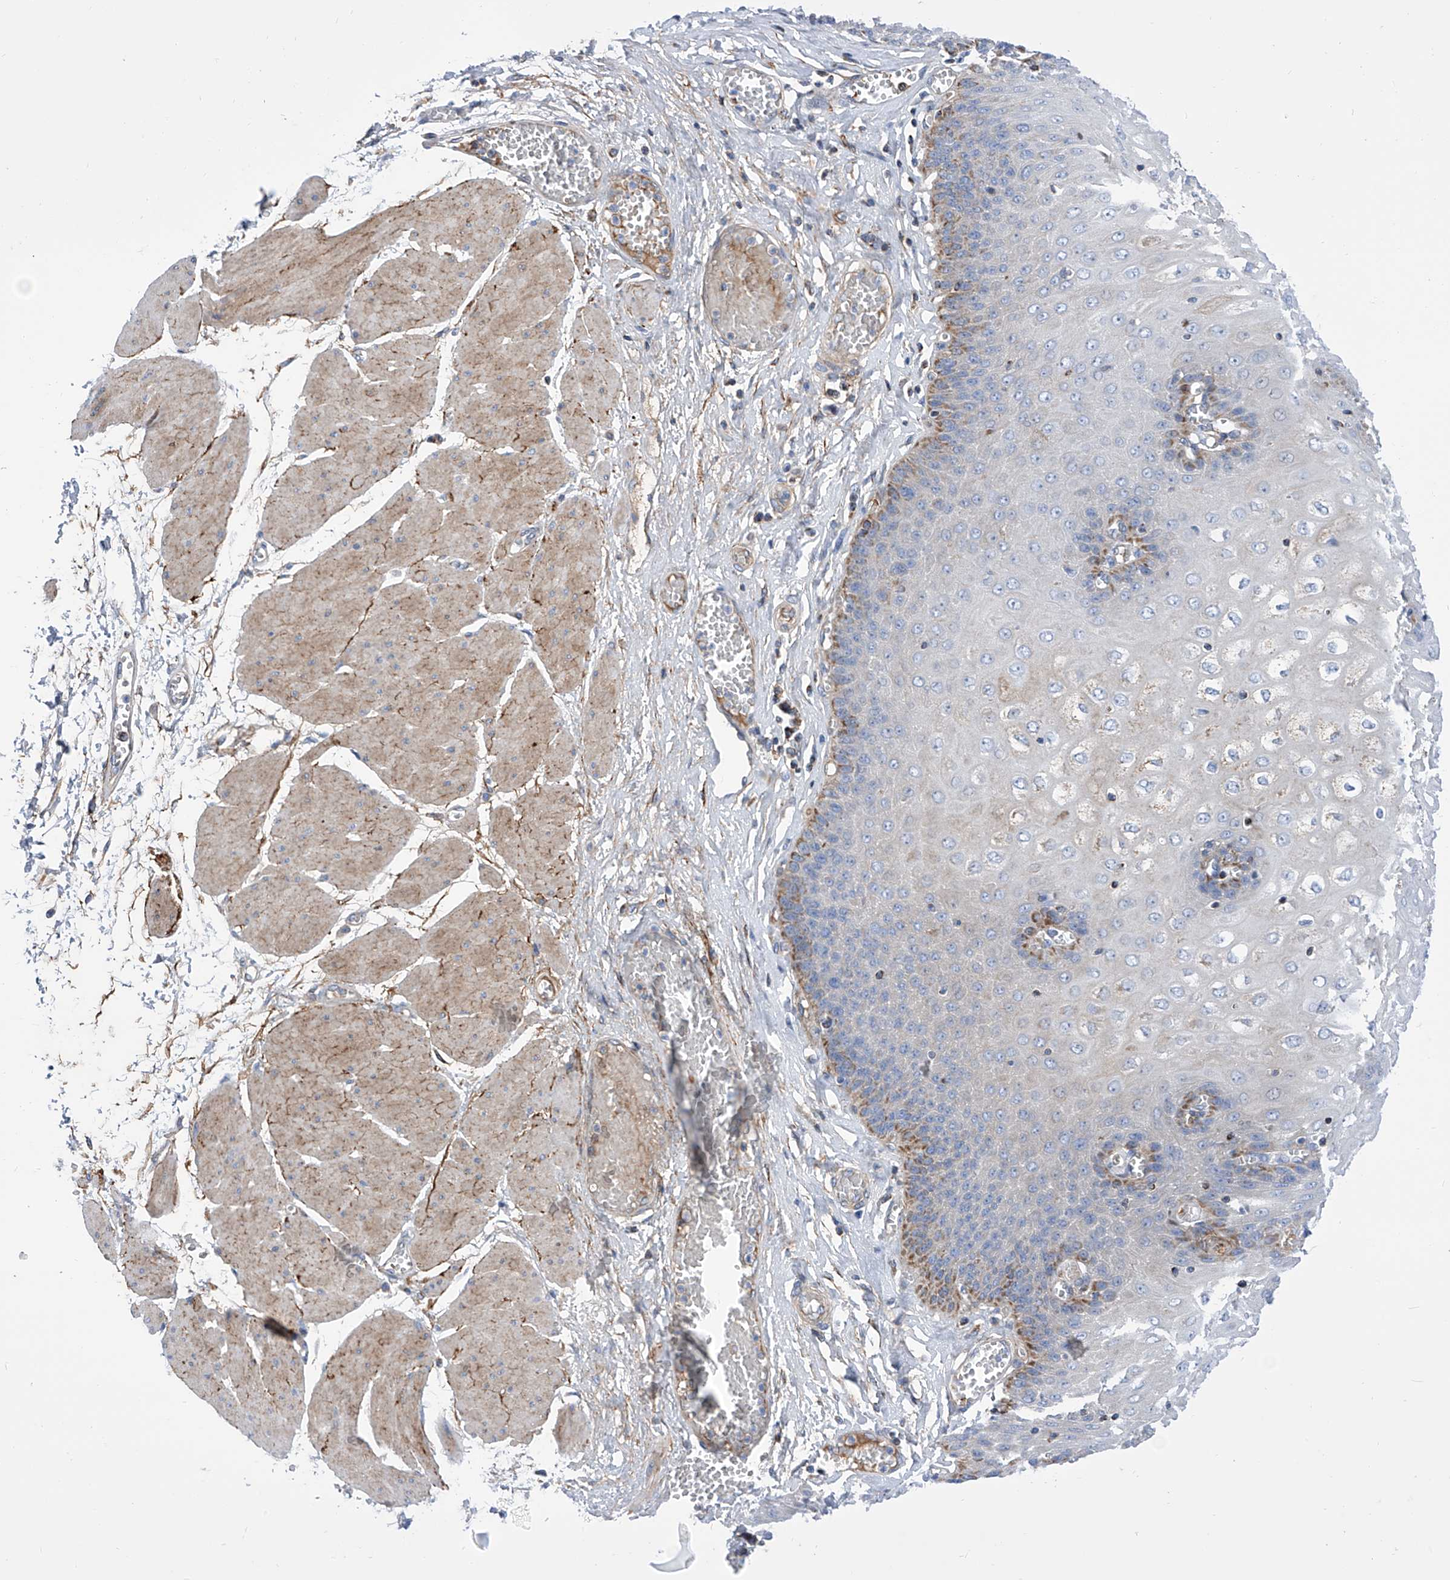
{"staining": {"intensity": "moderate", "quantity": "25%-75%", "location": "cytoplasmic/membranous"}, "tissue": "esophagus", "cell_type": "Squamous epithelial cells", "image_type": "normal", "snomed": [{"axis": "morphology", "description": "Normal tissue, NOS"}, {"axis": "topography", "description": "Esophagus"}], "caption": "A medium amount of moderate cytoplasmic/membranous staining is seen in approximately 25%-75% of squamous epithelial cells in unremarkable esophagus.", "gene": "SRBD1", "patient": {"sex": "male", "age": 60}}